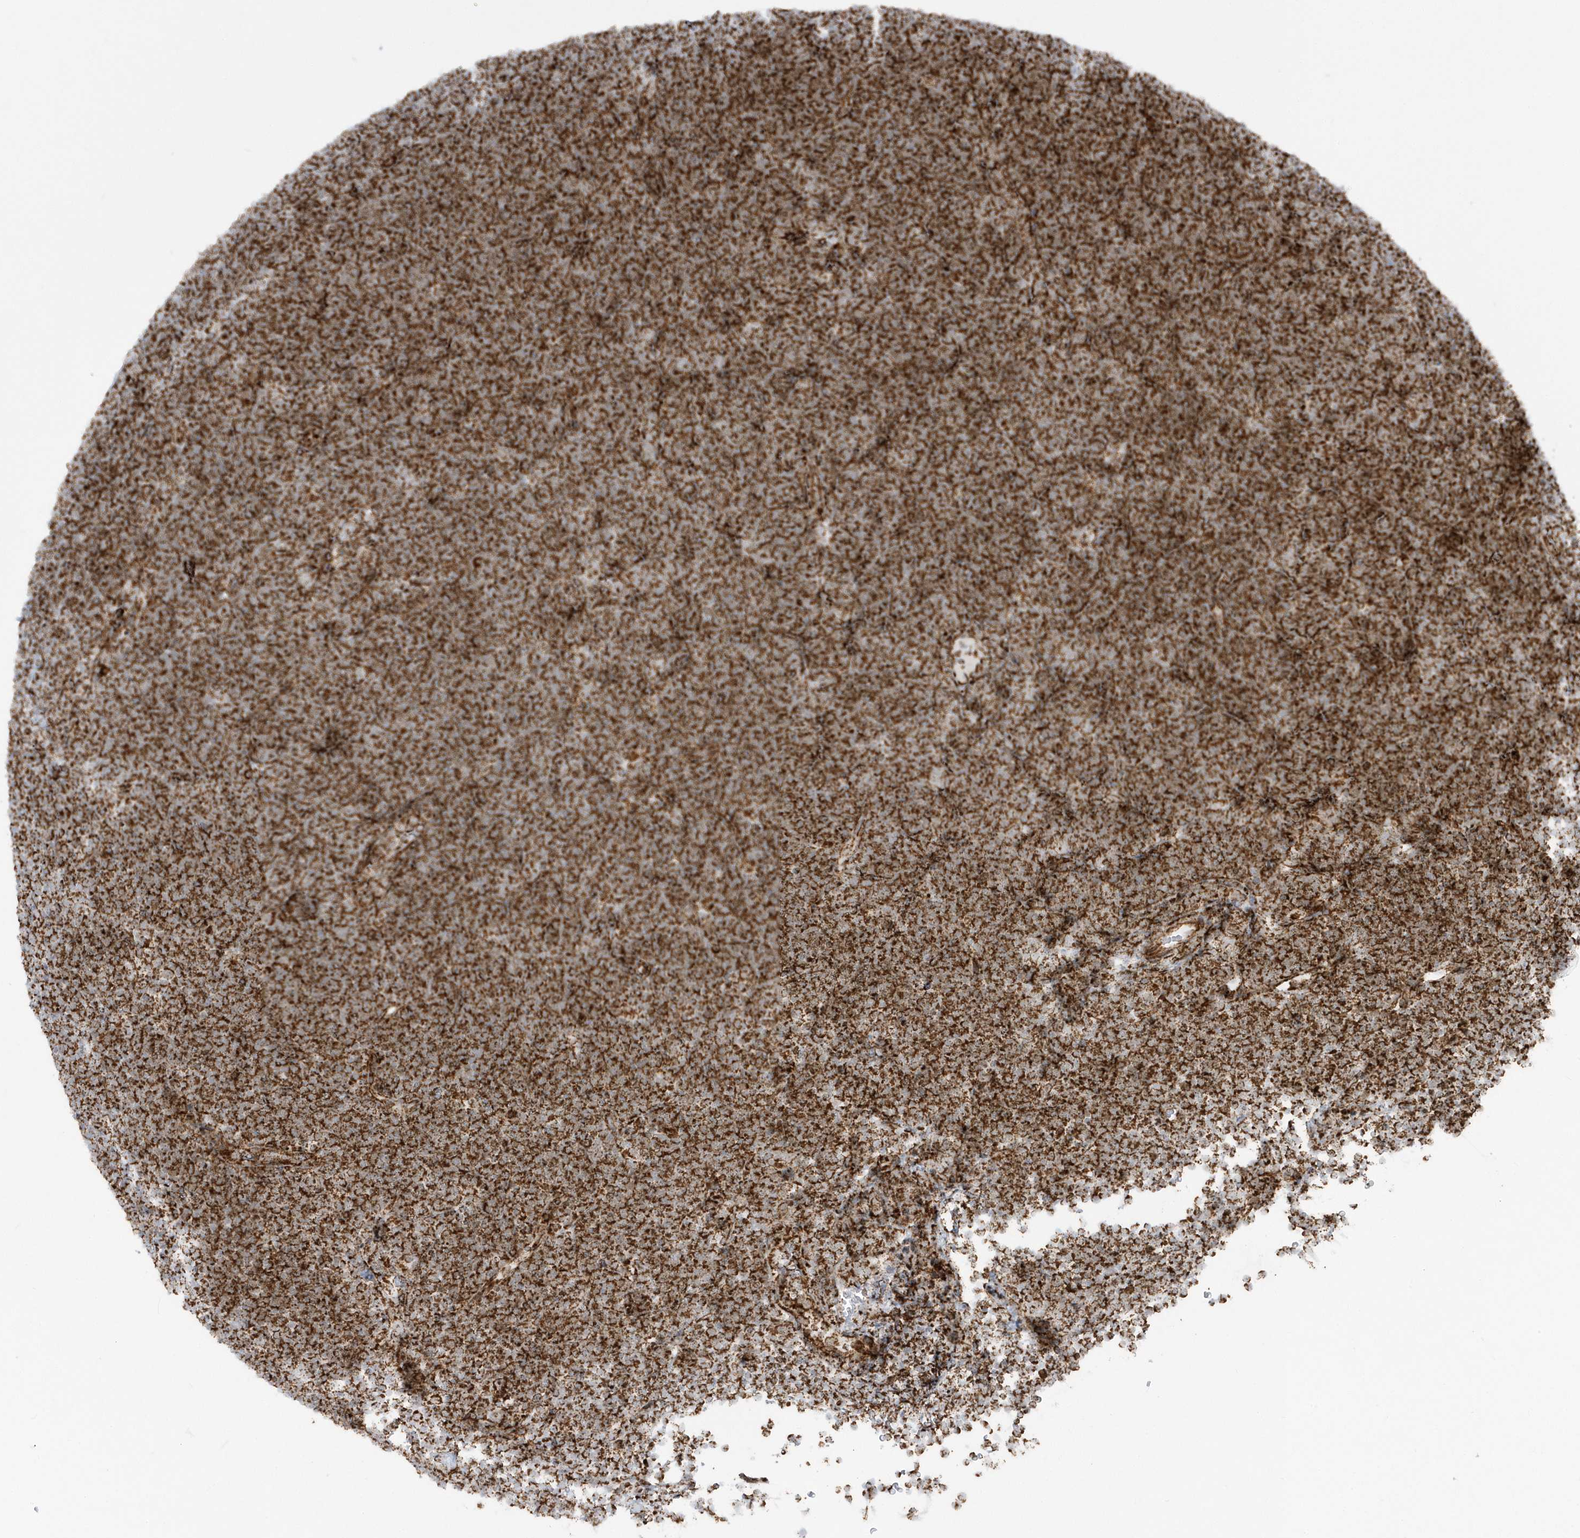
{"staining": {"intensity": "strong", "quantity": ">75%", "location": "cytoplasmic/membranous"}, "tissue": "lymphoma", "cell_type": "Tumor cells", "image_type": "cancer", "snomed": [{"axis": "morphology", "description": "Malignant lymphoma, non-Hodgkin's type, High grade"}, {"axis": "topography", "description": "Lymph node"}], "caption": "Immunohistochemical staining of human lymphoma demonstrates high levels of strong cytoplasmic/membranous staining in approximately >75% of tumor cells.", "gene": "CRY2", "patient": {"sex": "male", "age": 13}}